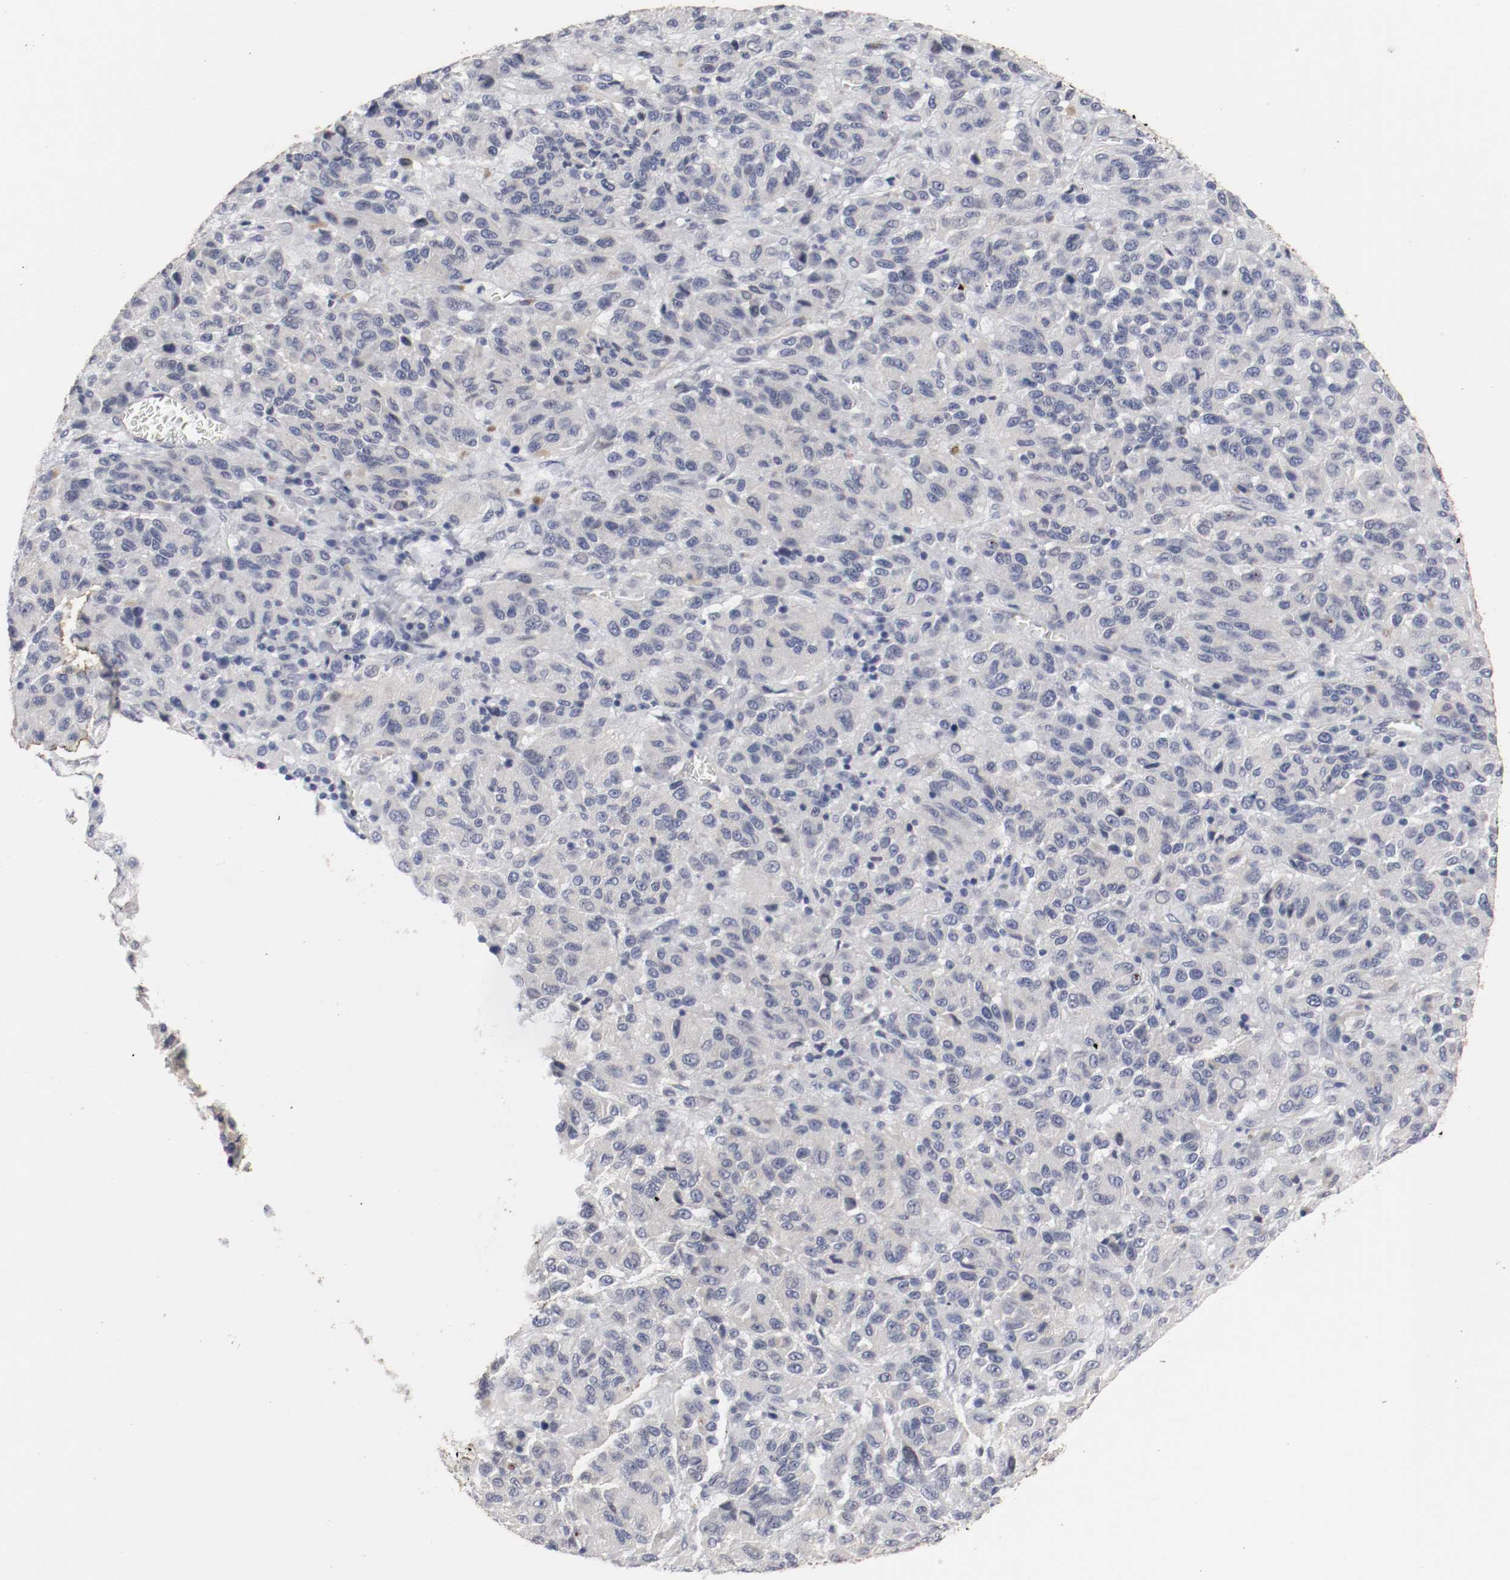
{"staining": {"intensity": "negative", "quantity": "none", "location": "none"}, "tissue": "melanoma", "cell_type": "Tumor cells", "image_type": "cancer", "snomed": [{"axis": "morphology", "description": "Malignant melanoma, Metastatic site"}, {"axis": "topography", "description": "Lung"}], "caption": "Tumor cells show no significant positivity in melanoma.", "gene": "KIT", "patient": {"sex": "male", "age": 64}}